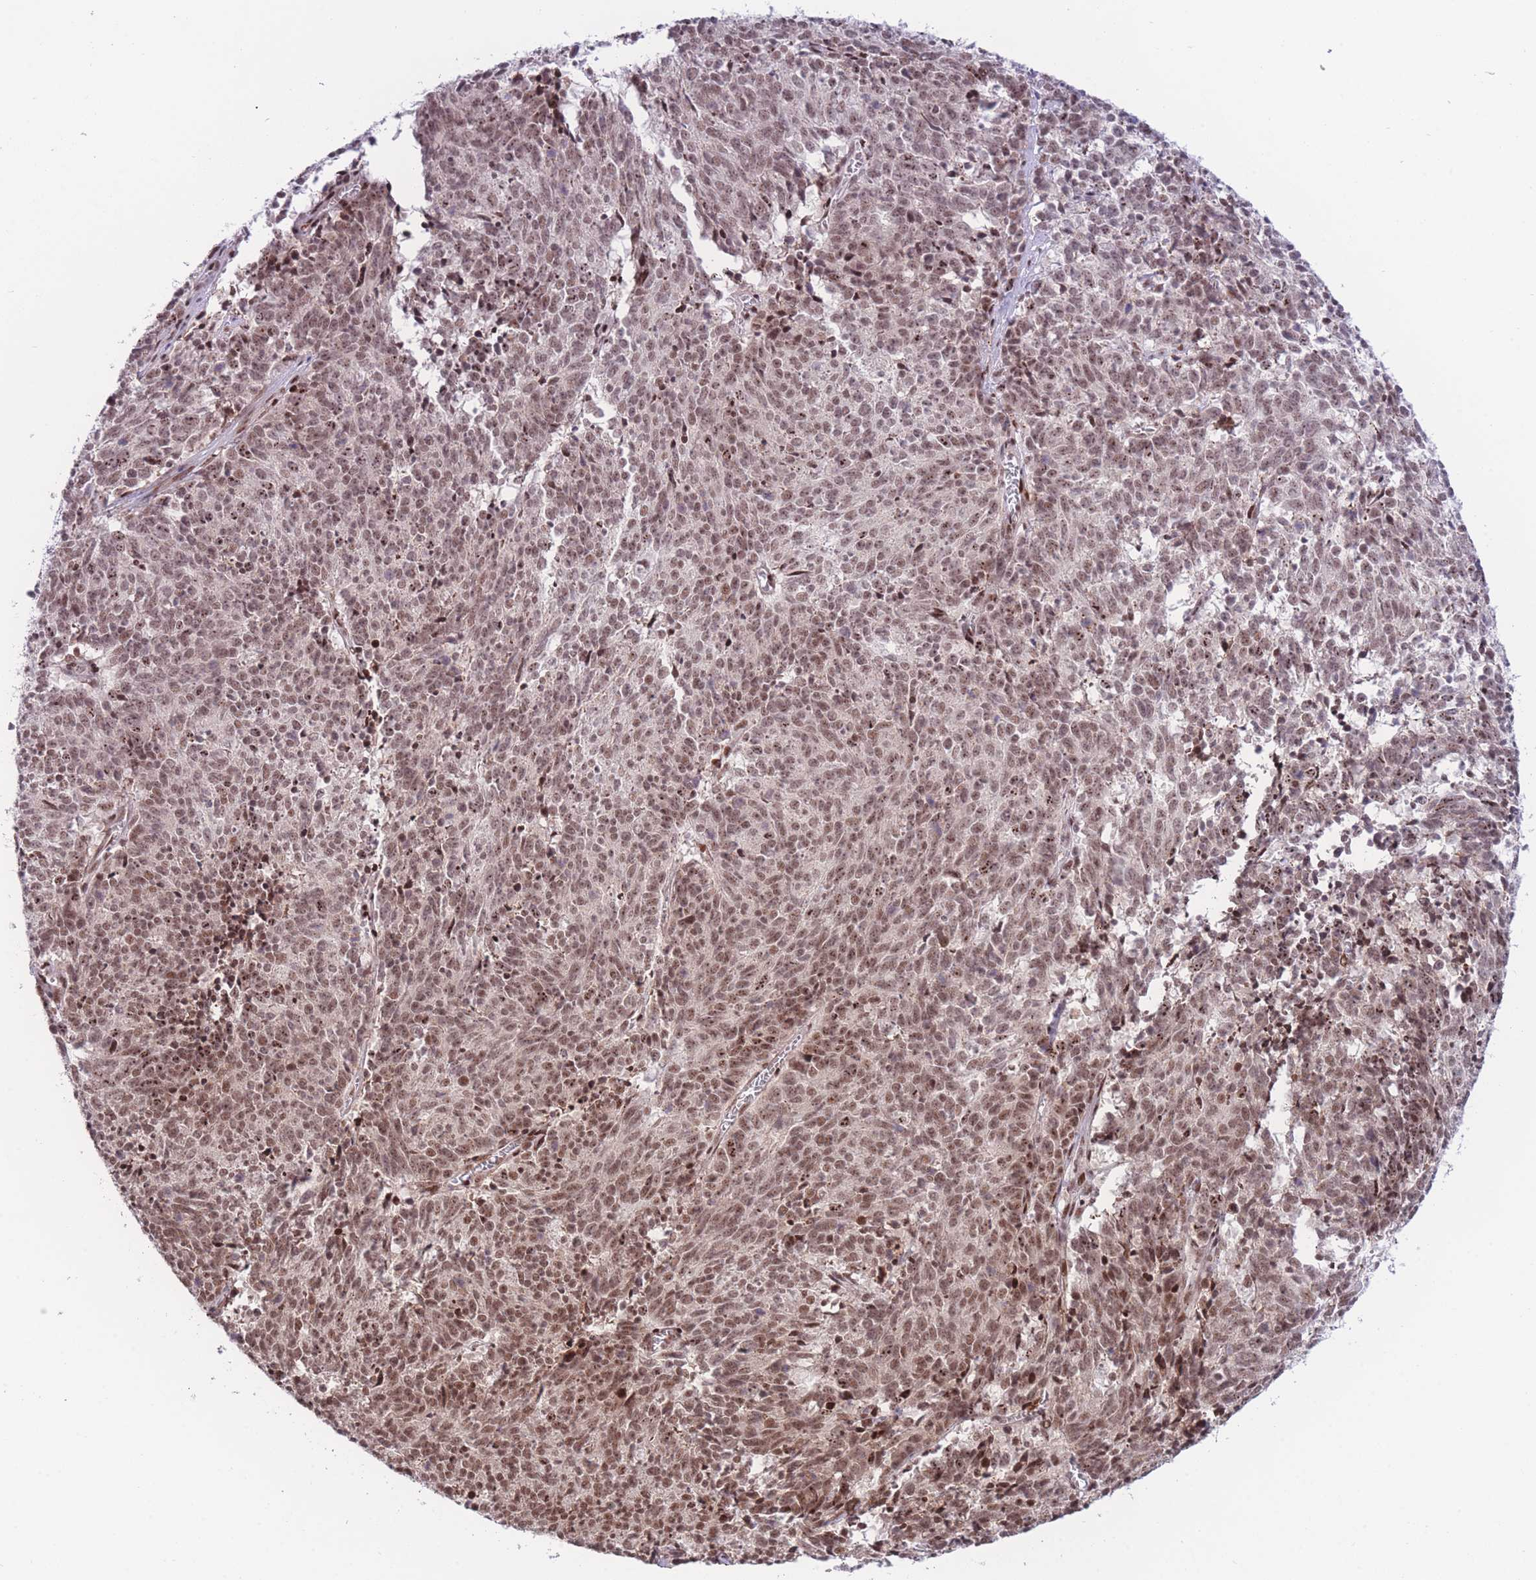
{"staining": {"intensity": "moderate", "quantity": ">75%", "location": "nuclear"}, "tissue": "cervical cancer", "cell_type": "Tumor cells", "image_type": "cancer", "snomed": [{"axis": "morphology", "description": "Squamous cell carcinoma, NOS"}, {"axis": "topography", "description": "Cervix"}], "caption": "Human cervical squamous cell carcinoma stained for a protein (brown) displays moderate nuclear positive expression in approximately >75% of tumor cells.", "gene": "PCIF1", "patient": {"sex": "female", "age": 29}}